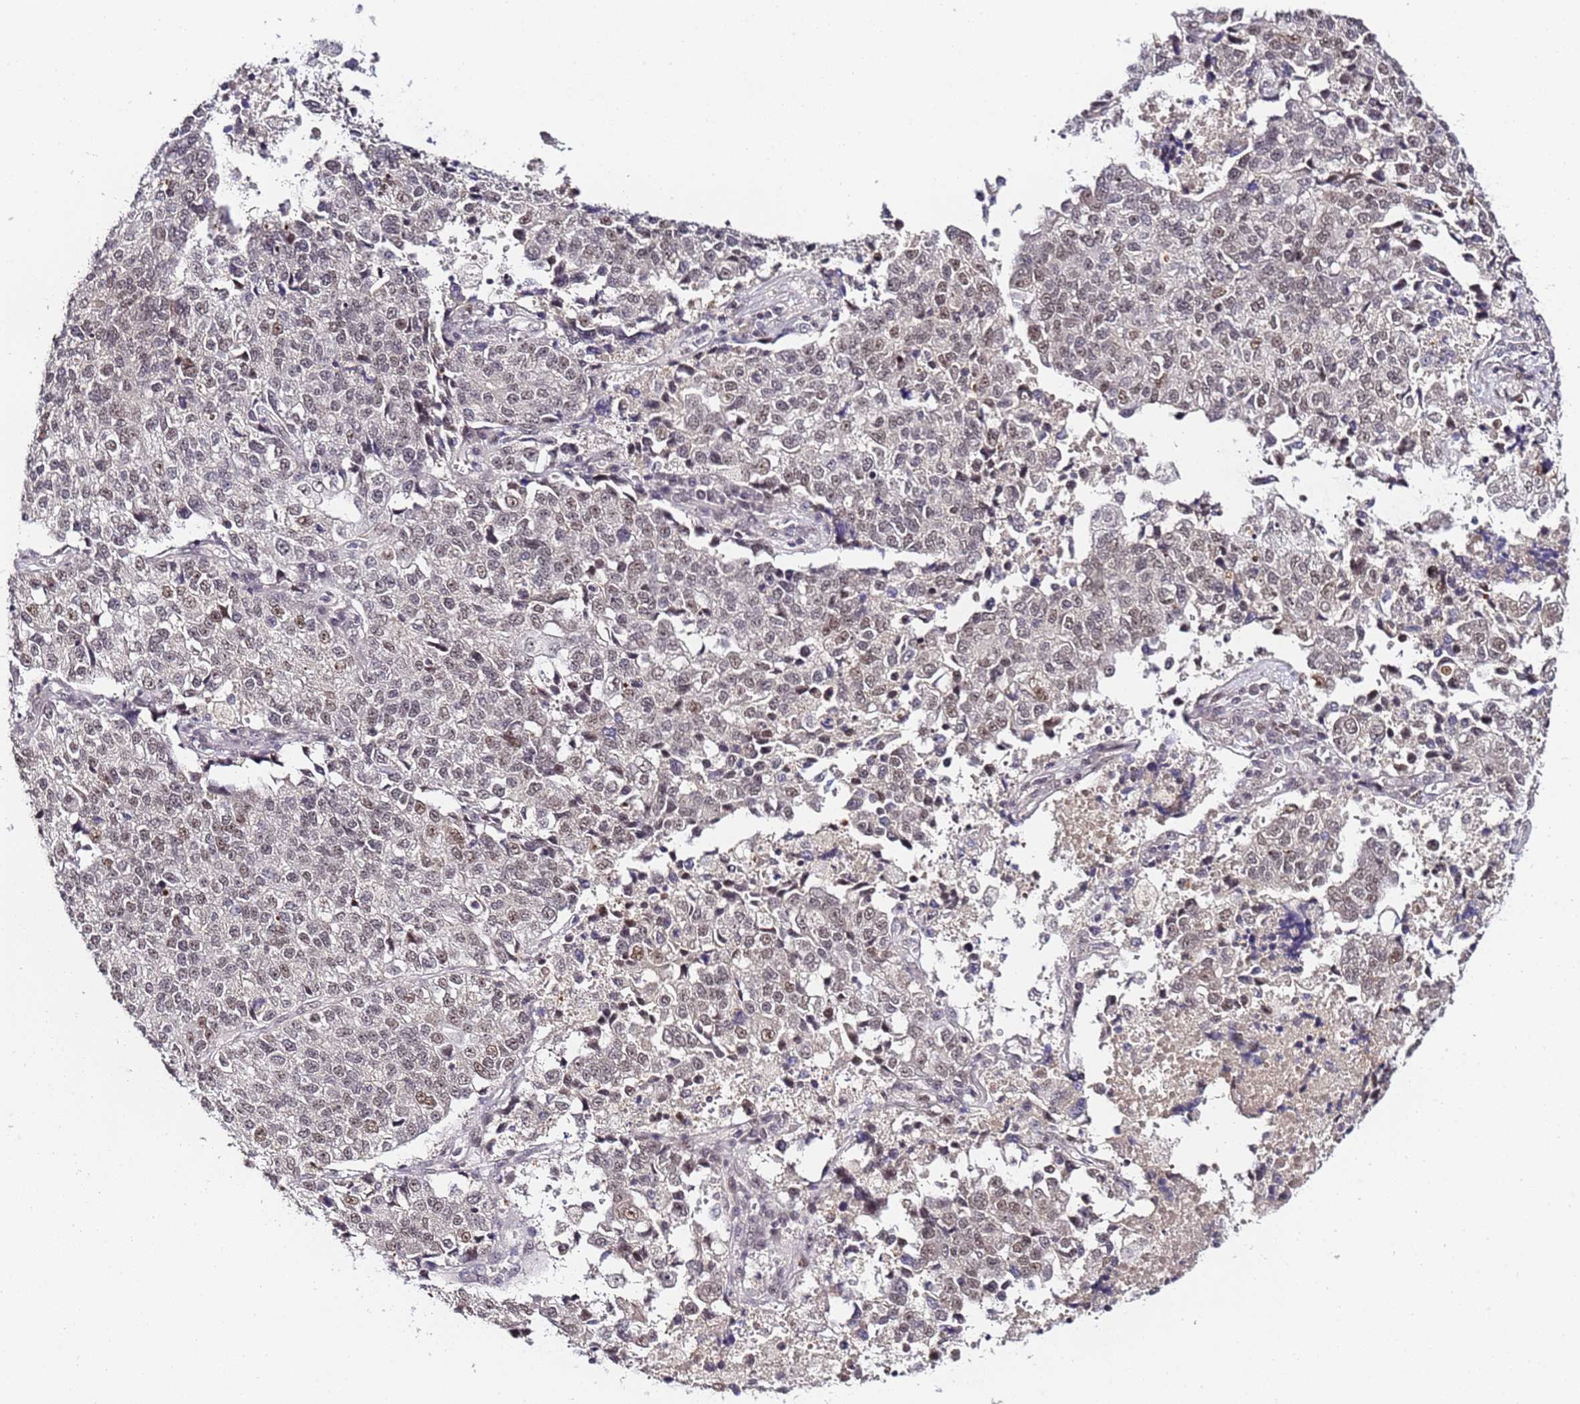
{"staining": {"intensity": "weak", "quantity": "25%-75%", "location": "nuclear"}, "tissue": "lung cancer", "cell_type": "Tumor cells", "image_type": "cancer", "snomed": [{"axis": "morphology", "description": "Adenocarcinoma, NOS"}, {"axis": "topography", "description": "Lung"}], "caption": "About 25%-75% of tumor cells in human lung cancer (adenocarcinoma) display weak nuclear protein staining as visualized by brown immunohistochemical staining.", "gene": "LSM3", "patient": {"sex": "male", "age": 49}}